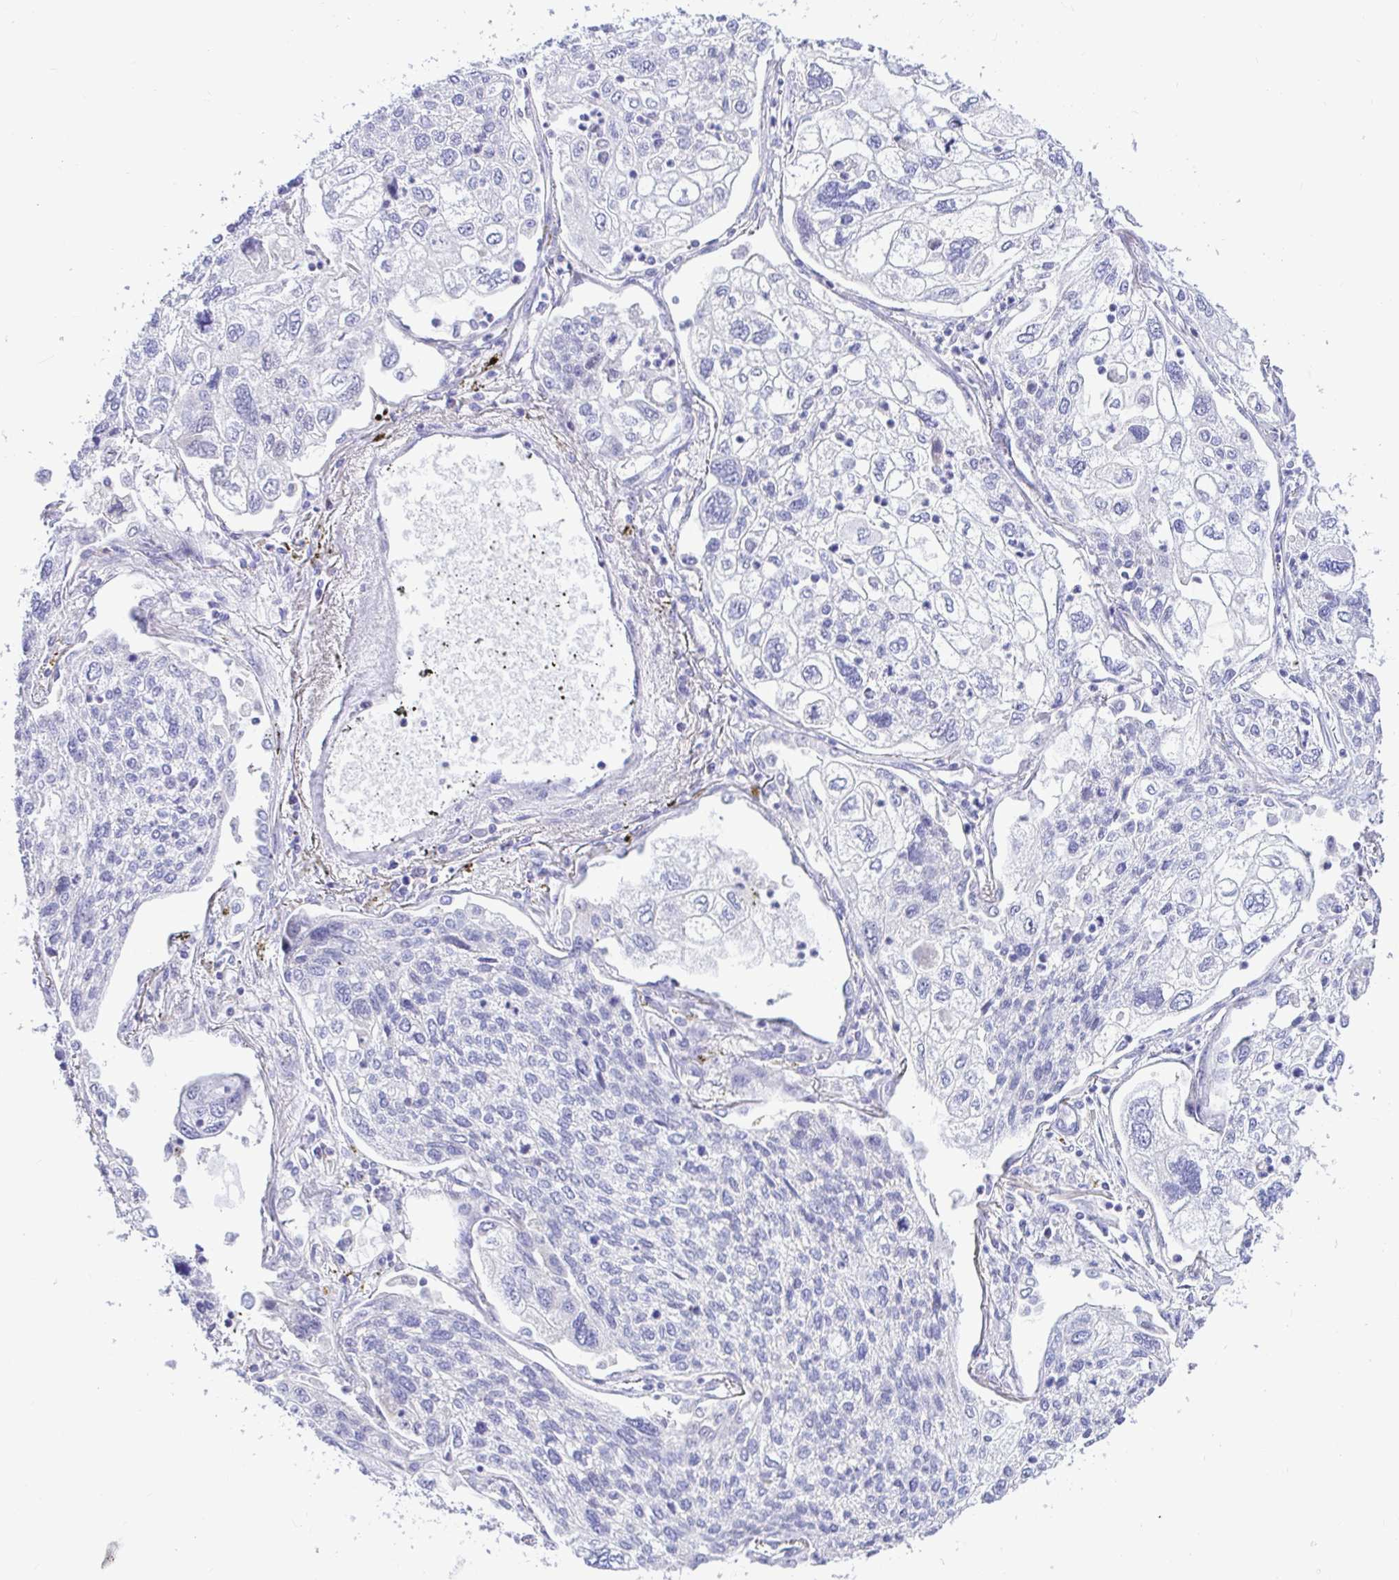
{"staining": {"intensity": "negative", "quantity": "none", "location": "none"}, "tissue": "lung cancer", "cell_type": "Tumor cells", "image_type": "cancer", "snomed": [{"axis": "morphology", "description": "Squamous cell carcinoma, NOS"}, {"axis": "topography", "description": "Lung"}], "caption": "An IHC photomicrograph of squamous cell carcinoma (lung) is shown. There is no staining in tumor cells of squamous cell carcinoma (lung).", "gene": "CDO1", "patient": {"sex": "male", "age": 74}}